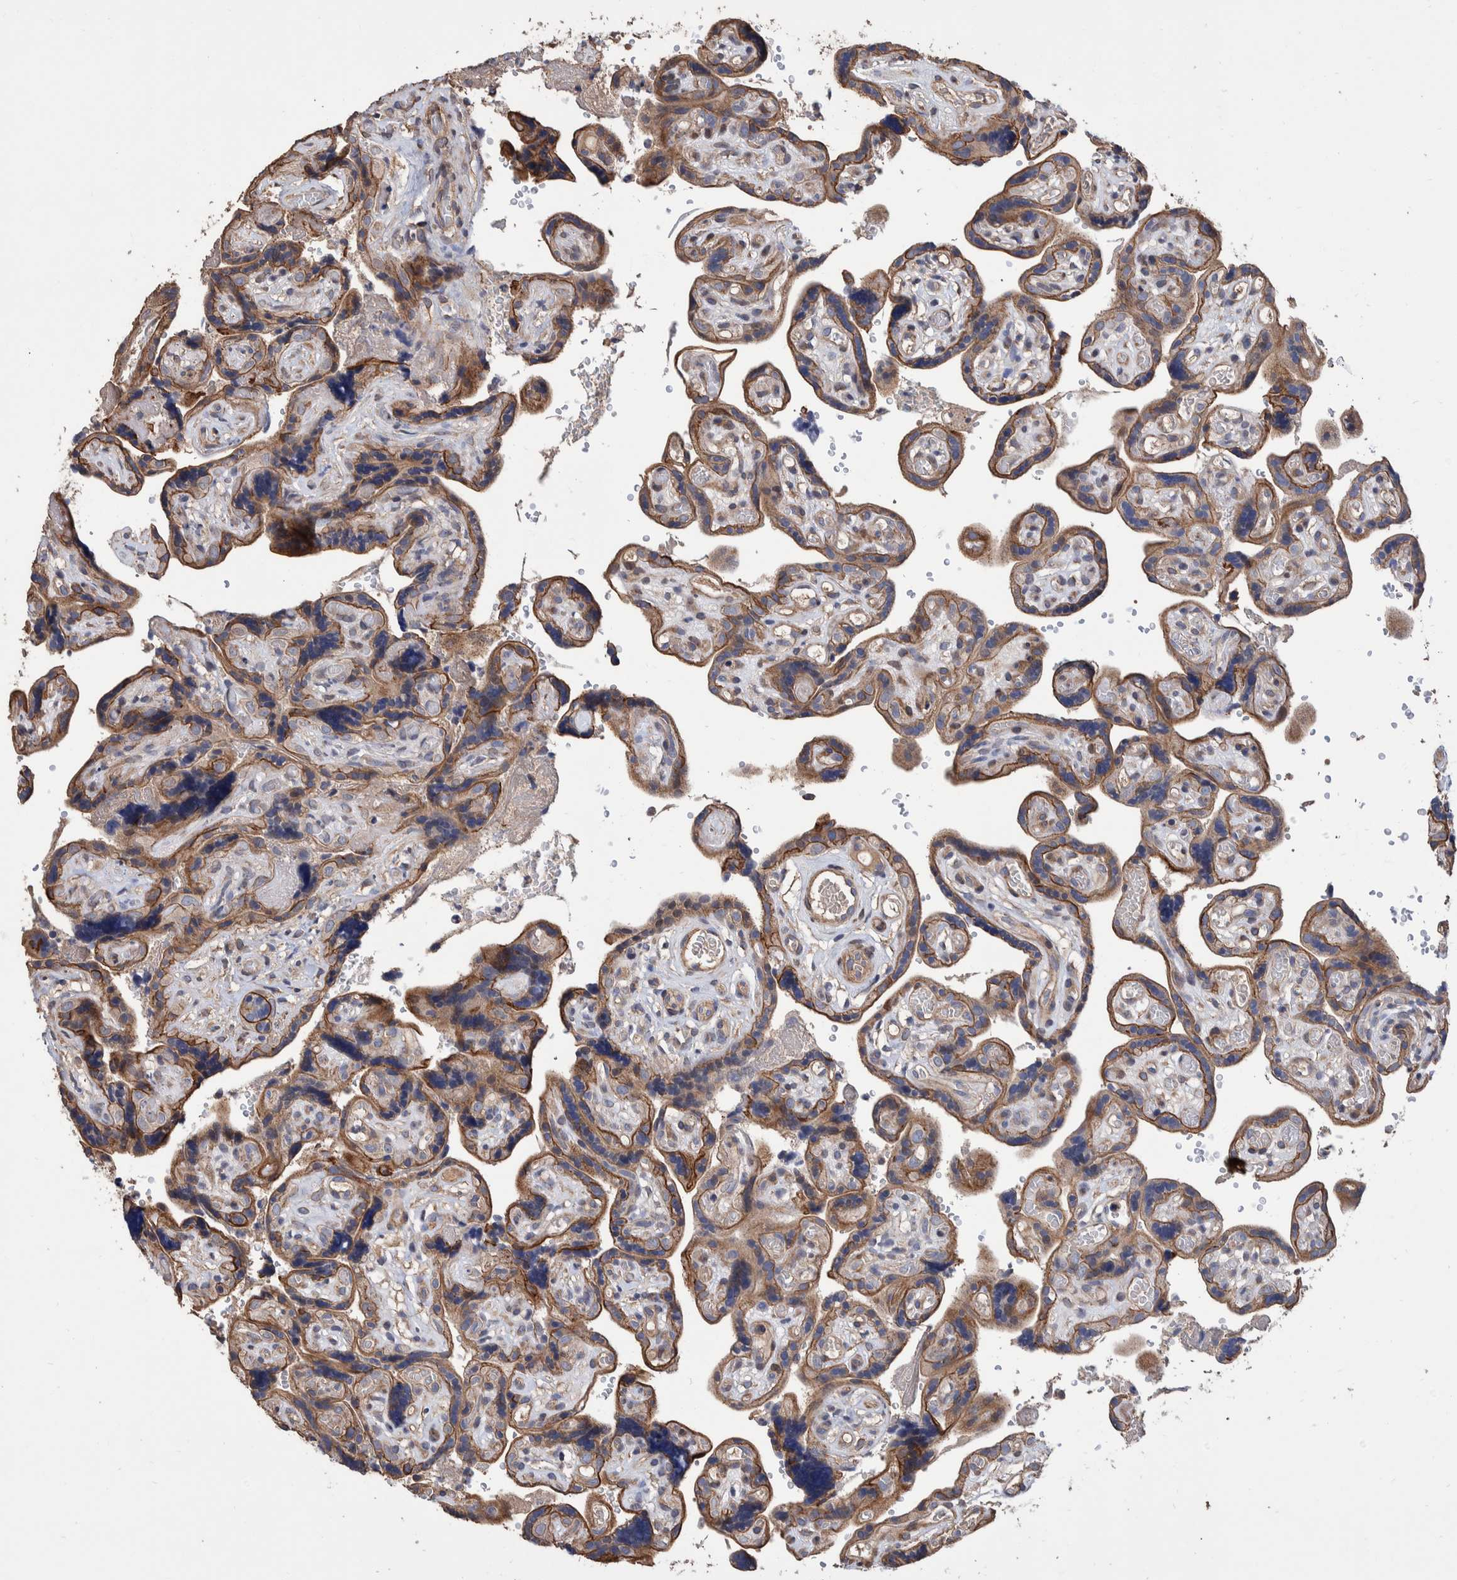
{"staining": {"intensity": "moderate", "quantity": ">75%", "location": "cytoplasmic/membranous"}, "tissue": "placenta", "cell_type": "Decidual cells", "image_type": "normal", "snomed": [{"axis": "morphology", "description": "Normal tissue, NOS"}, {"axis": "topography", "description": "Placenta"}], "caption": "Protein staining of normal placenta exhibits moderate cytoplasmic/membranous positivity in approximately >75% of decidual cells. The protein is stained brown, and the nuclei are stained in blue (DAB IHC with brightfield microscopy, high magnification).", "gene": "SLC45A4", "patient": {"sex": "female", "age": 30}}